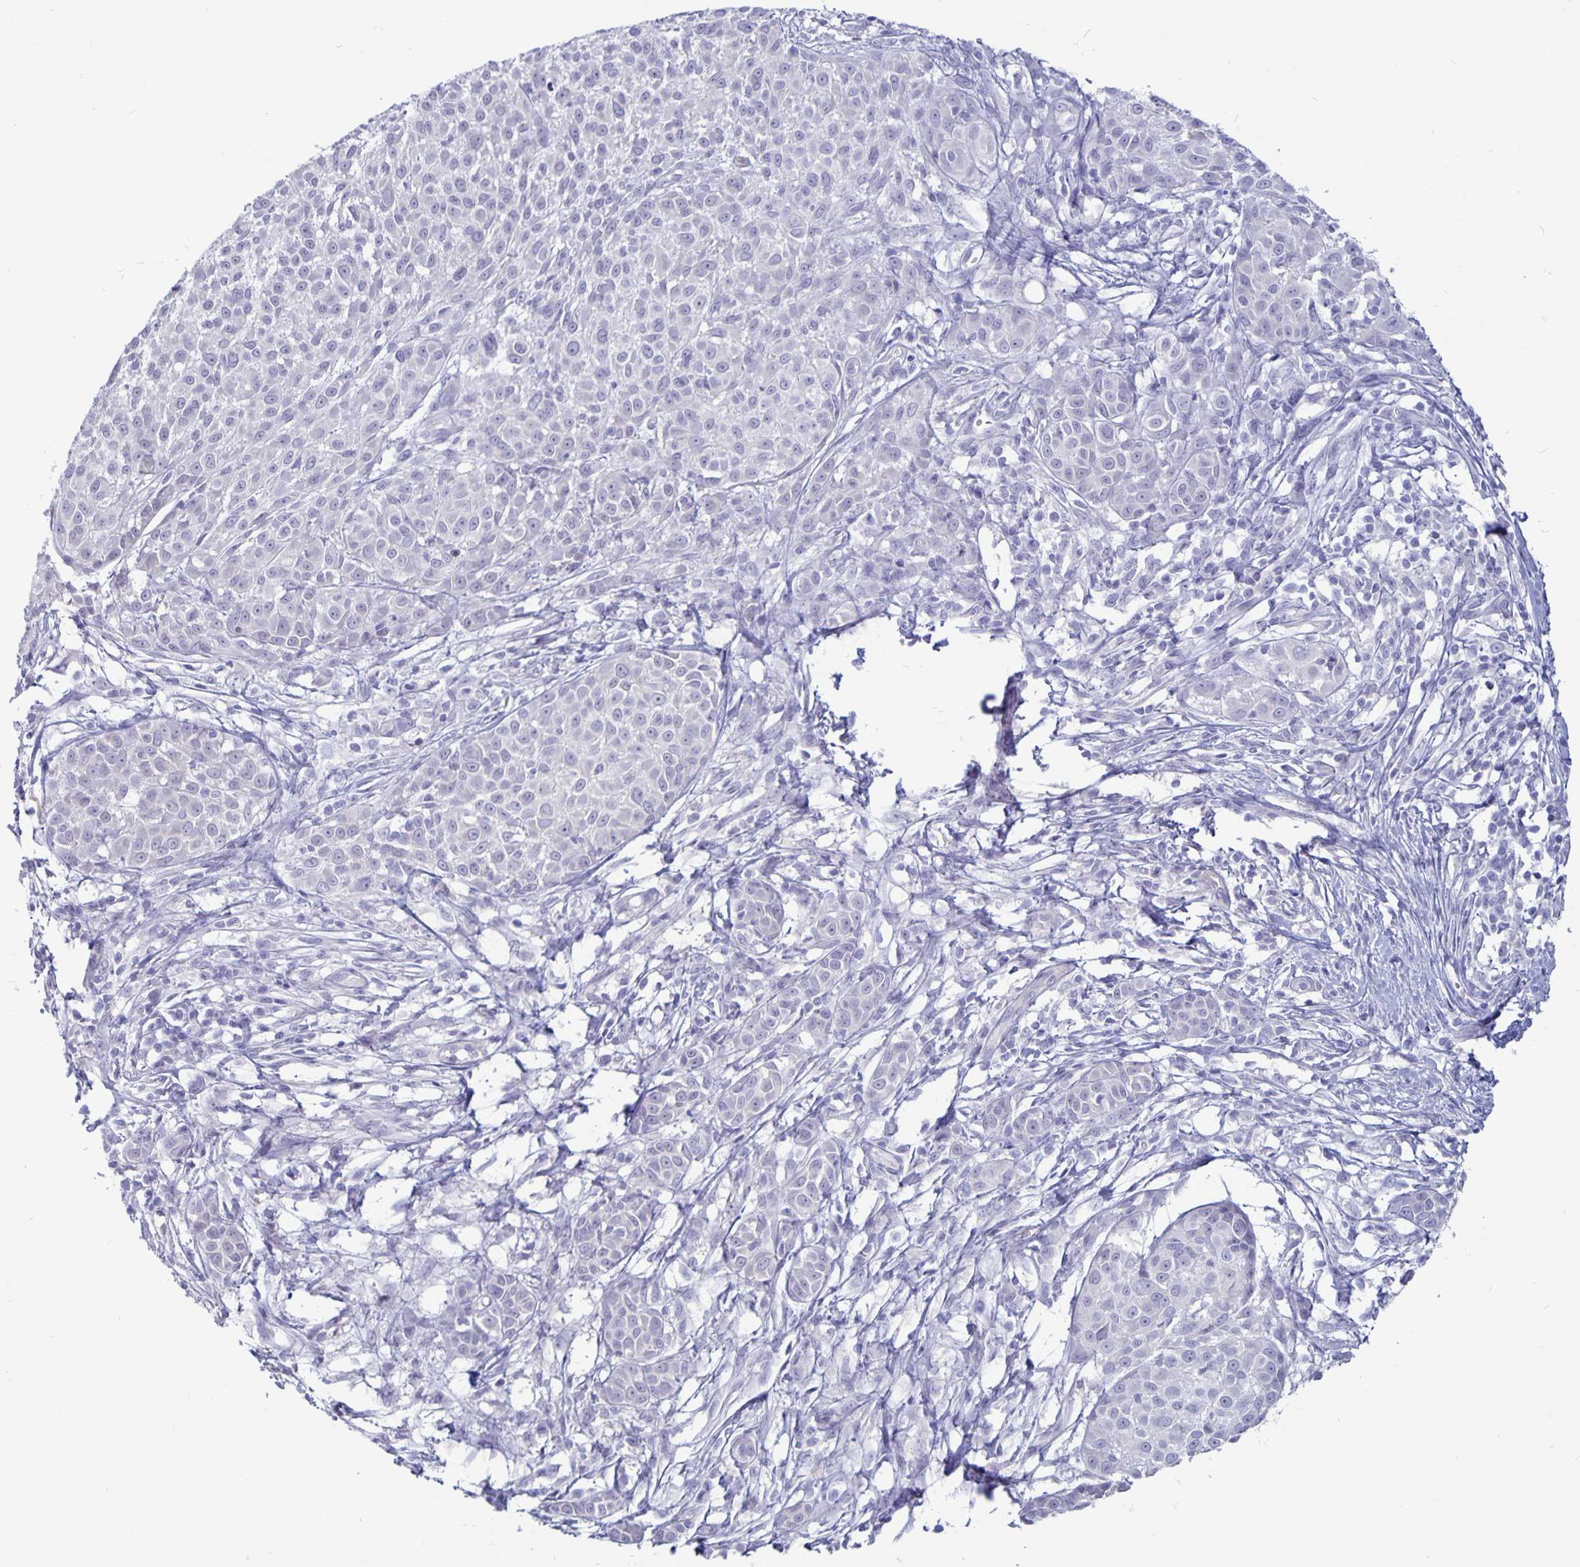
{"staining": {"intensity": "negative", "quantity": "none", "location": "none"}, "tissue": "melanoma", "cell_type": "Tumor cells", "image_type": "cancer", "snomed": [{"axis": "morphology", "description": "Malignant melanoma, NOS"}, {"axis": "topography", "description": "Skin"}], "caption": "The histopathology image displays no staining of tumor cells in malignant melanoma.", "gene": "PLCB3", "patient": {"sex": "male", "age": 48}}